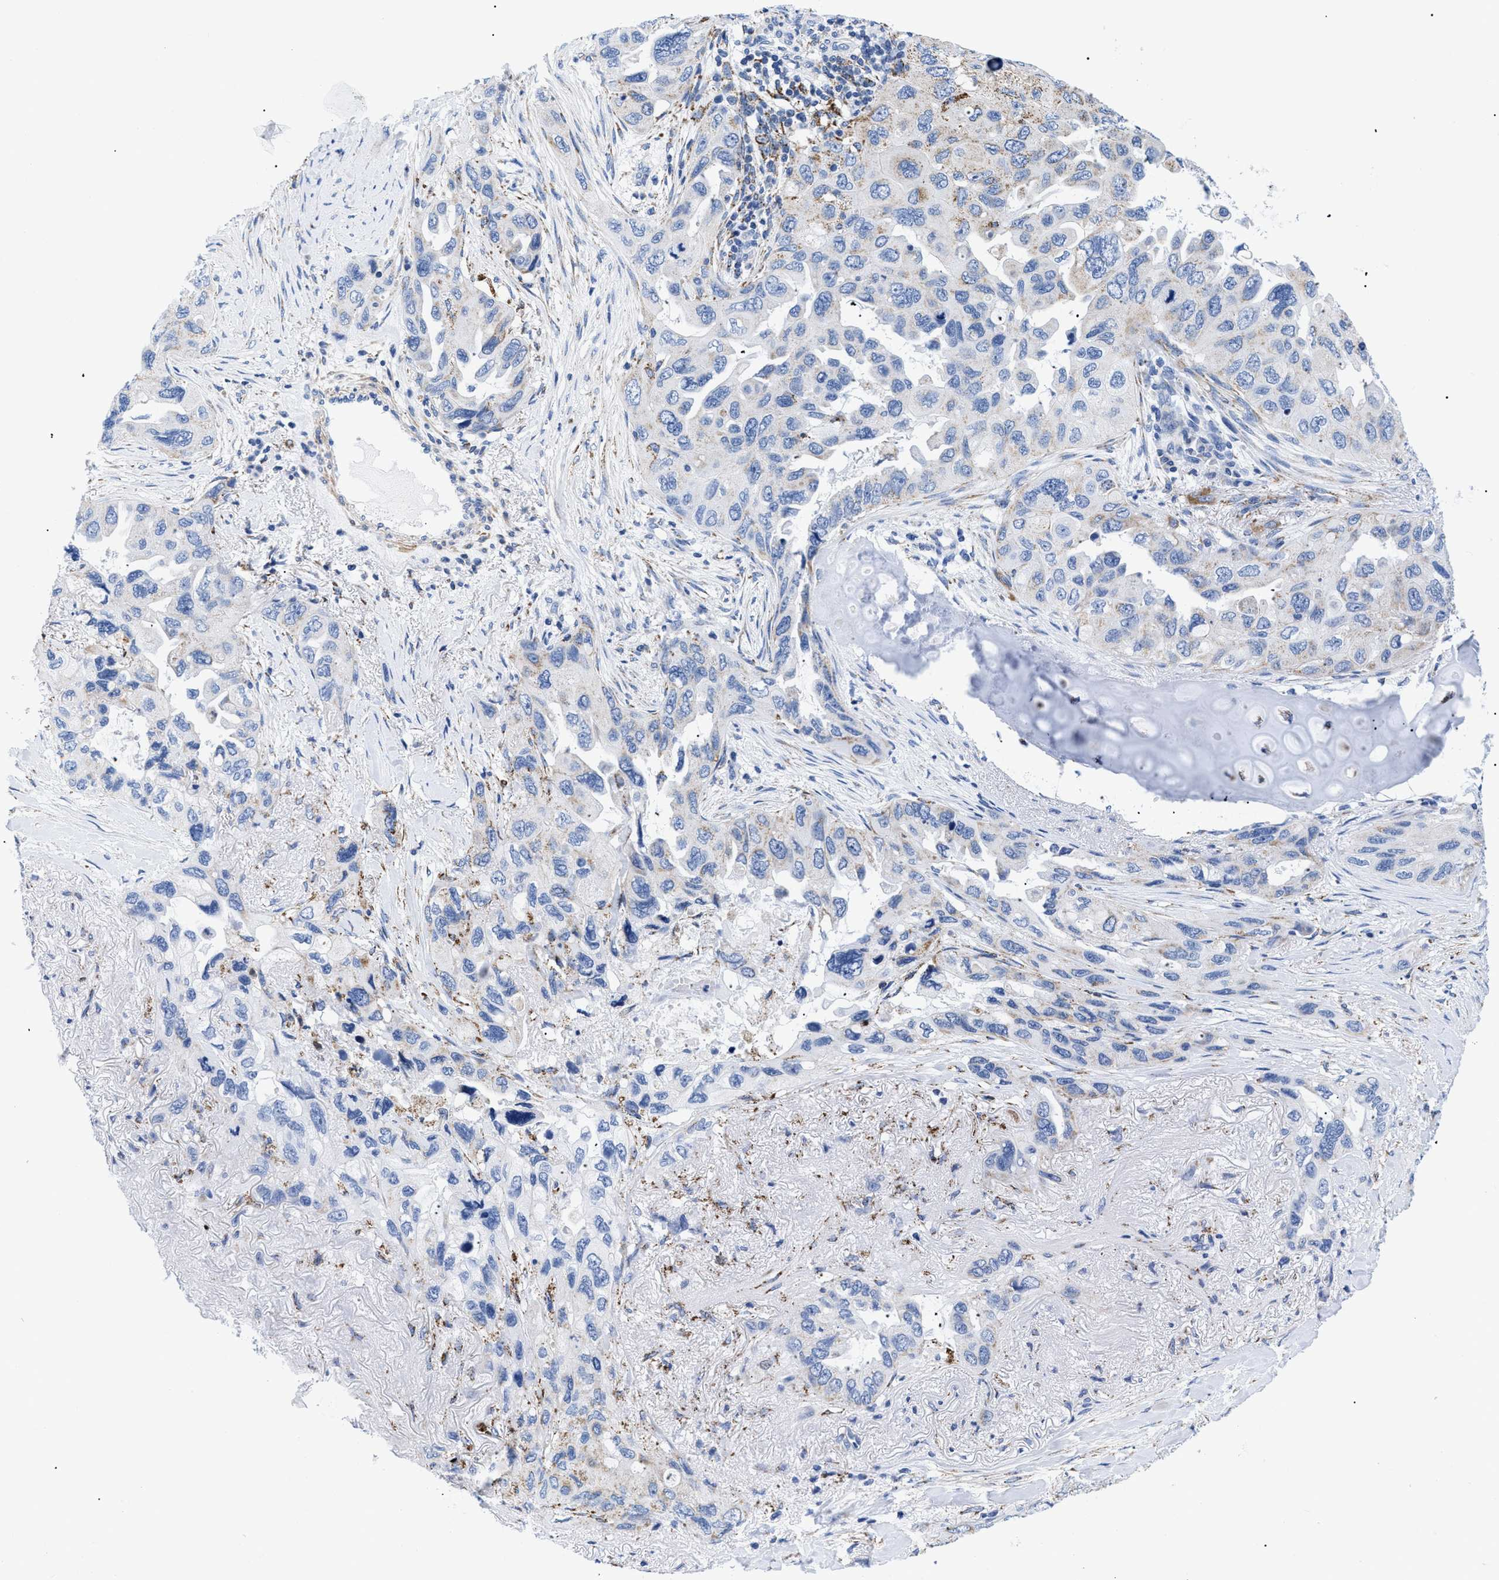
{"staining": {"intensity": "negative", "quantity": "none", "location": "none"}, "tissue": "lung cancer", "cell_type": "Tumor cells", "image_type": "cancer", "snomed": [{"axis": "morphology", "description": "Squamous cell carcinoma, NOS"}, {"axis": "topography", "description": "Lung"}], "caption": "Immunohistochemical staining of human squamous cell carcinoma (lung) shows no significant expression in tumor cells.", "gene": "GPR149", "patient": {"sex": "female", "age": 73}}